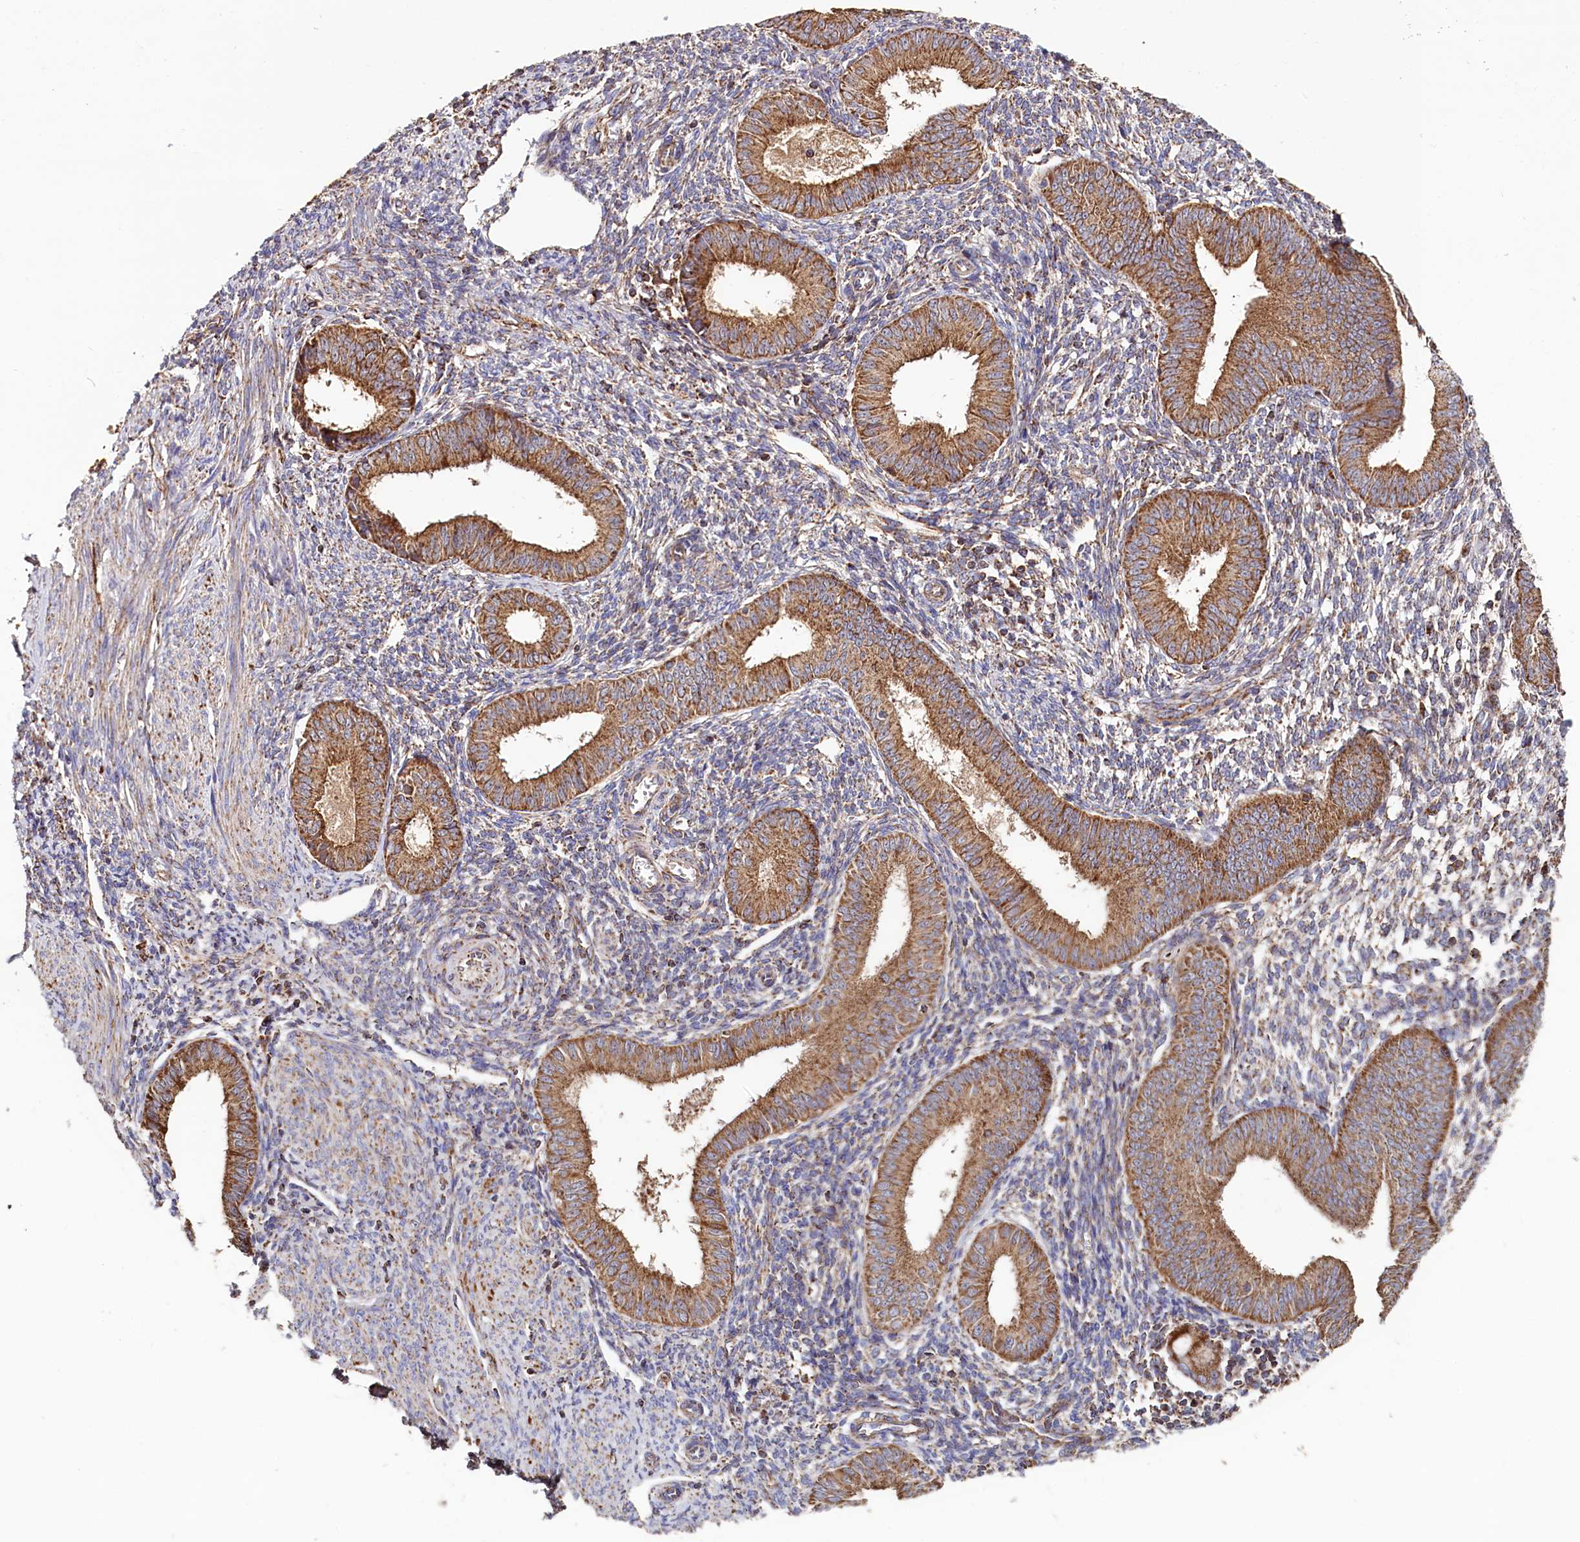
{"staining": {"intensity": "moderate", "quantity": "25%-75%", "location": "cytoplasmic/membranous"}, "tissue": "endometrium", "cell_type": "Cells in endometrial stroma", "image_type": "normal", "snomed": [{"axis": "morphology", "description": "Normal tissue, NOS"}, {"axis": "topography", "description": "Uterus"}, {"axis": "topography", "description": "Endometrium"}], "caption": "A histopathology image of endometrium stained for a protein exhibits moderate cytoplasmic/membranous brown staining in cells in endometrial stroma.", "gene": "NUDT15", "patient": {"sex": "female", "age": 48}}